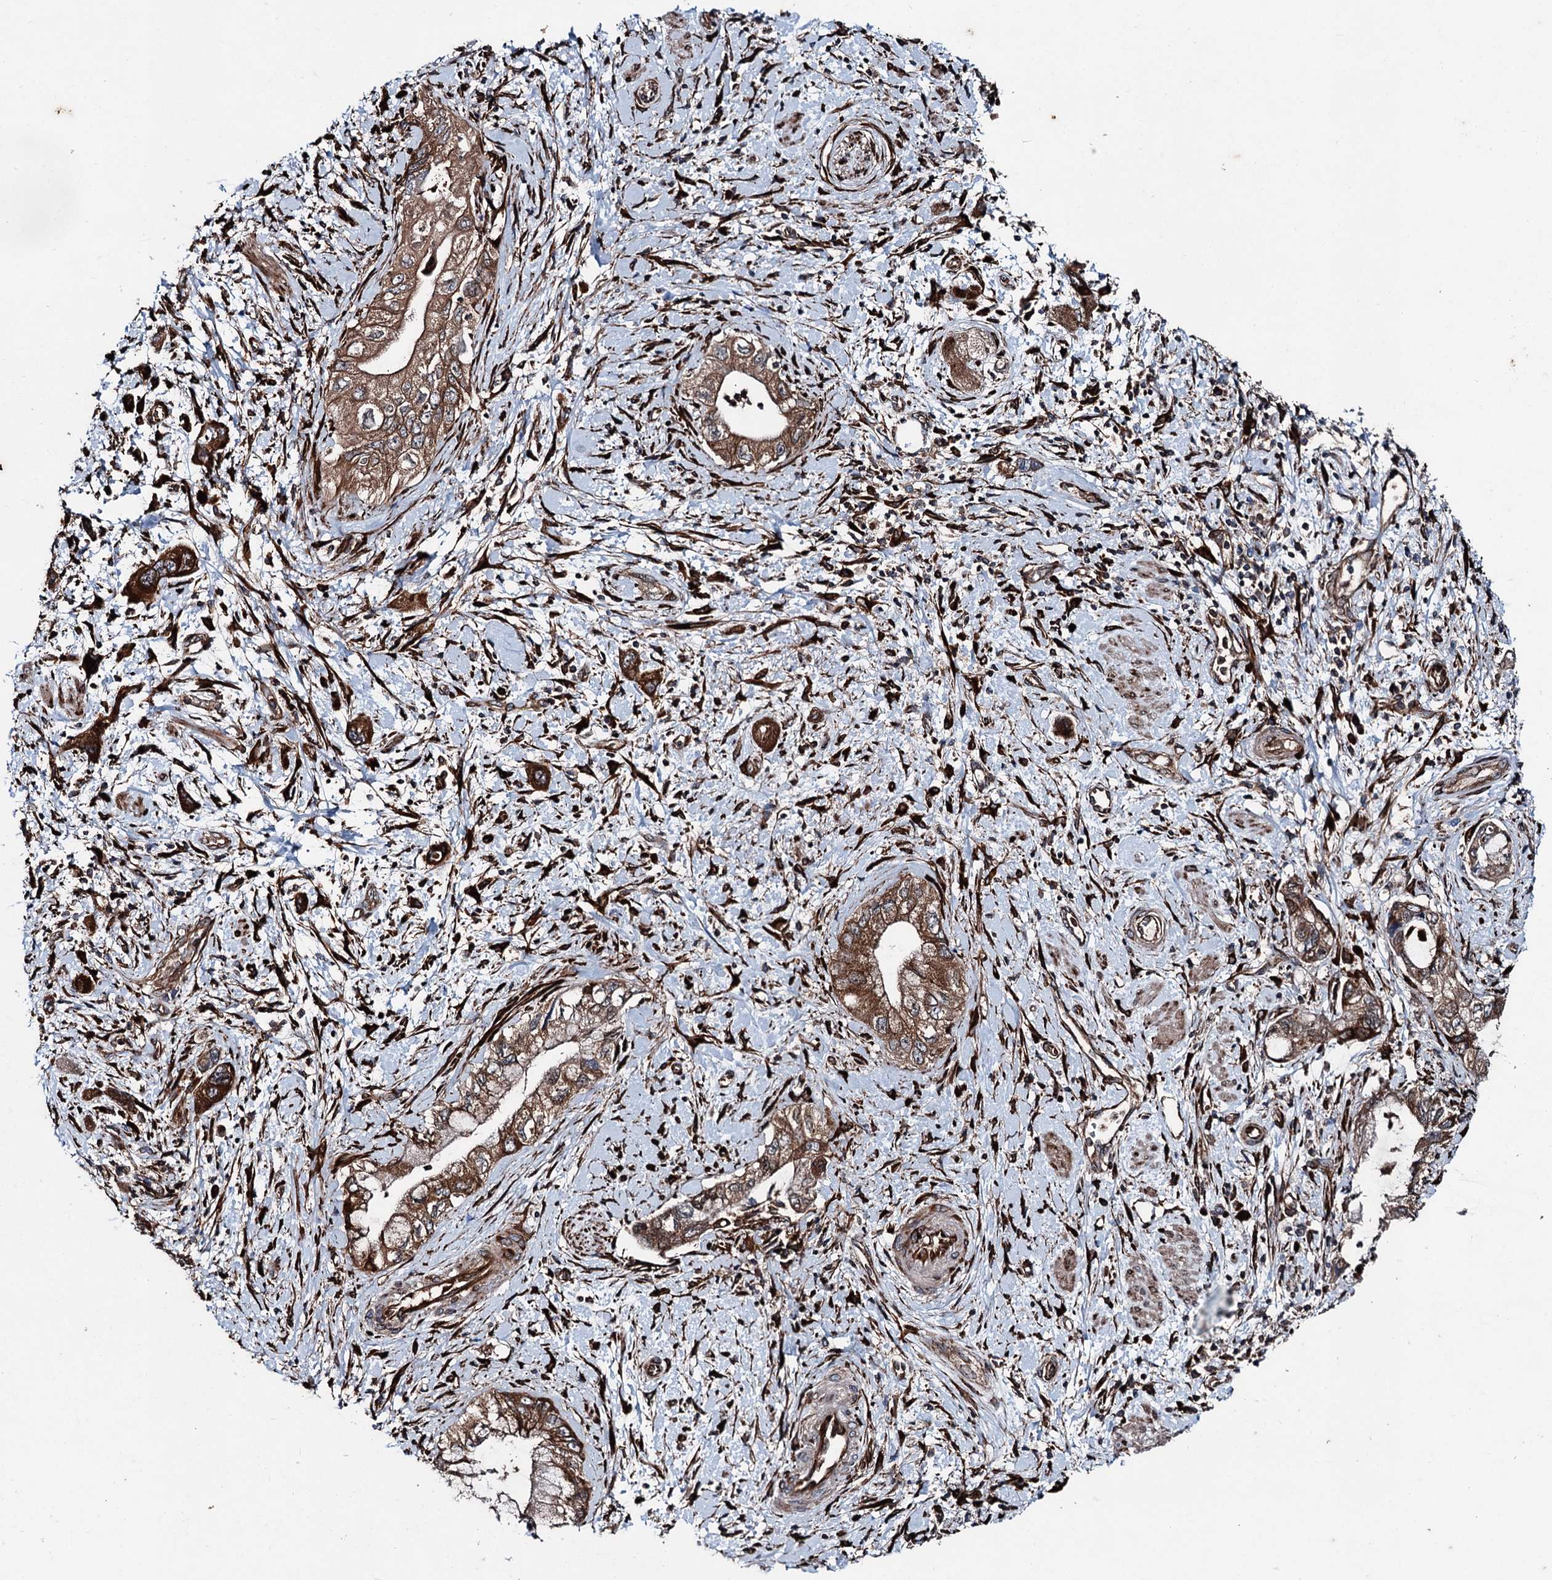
{"staining": {"intensity": "strong", "quantity": ">75%", "location": "cytoplasmic/membranous"}, "tissue": "pancreatic cancer", "cell_type": "Tumor cells", "image_type": "cancer", "snomed": [{"axis": "morphology", "description": "Adenocarcinoma, NOS"}, {"axis": "topography", "description": "Pancreas"}], "caption": "Pancreatic cancer (adenocarcinoma) stained with a brown dye reveals strong cytoplasmic/membranous positive expression in about >75% of tumor cells.", "gene": "DDIAS", "patient": {"sex": "female", "age": 73}}